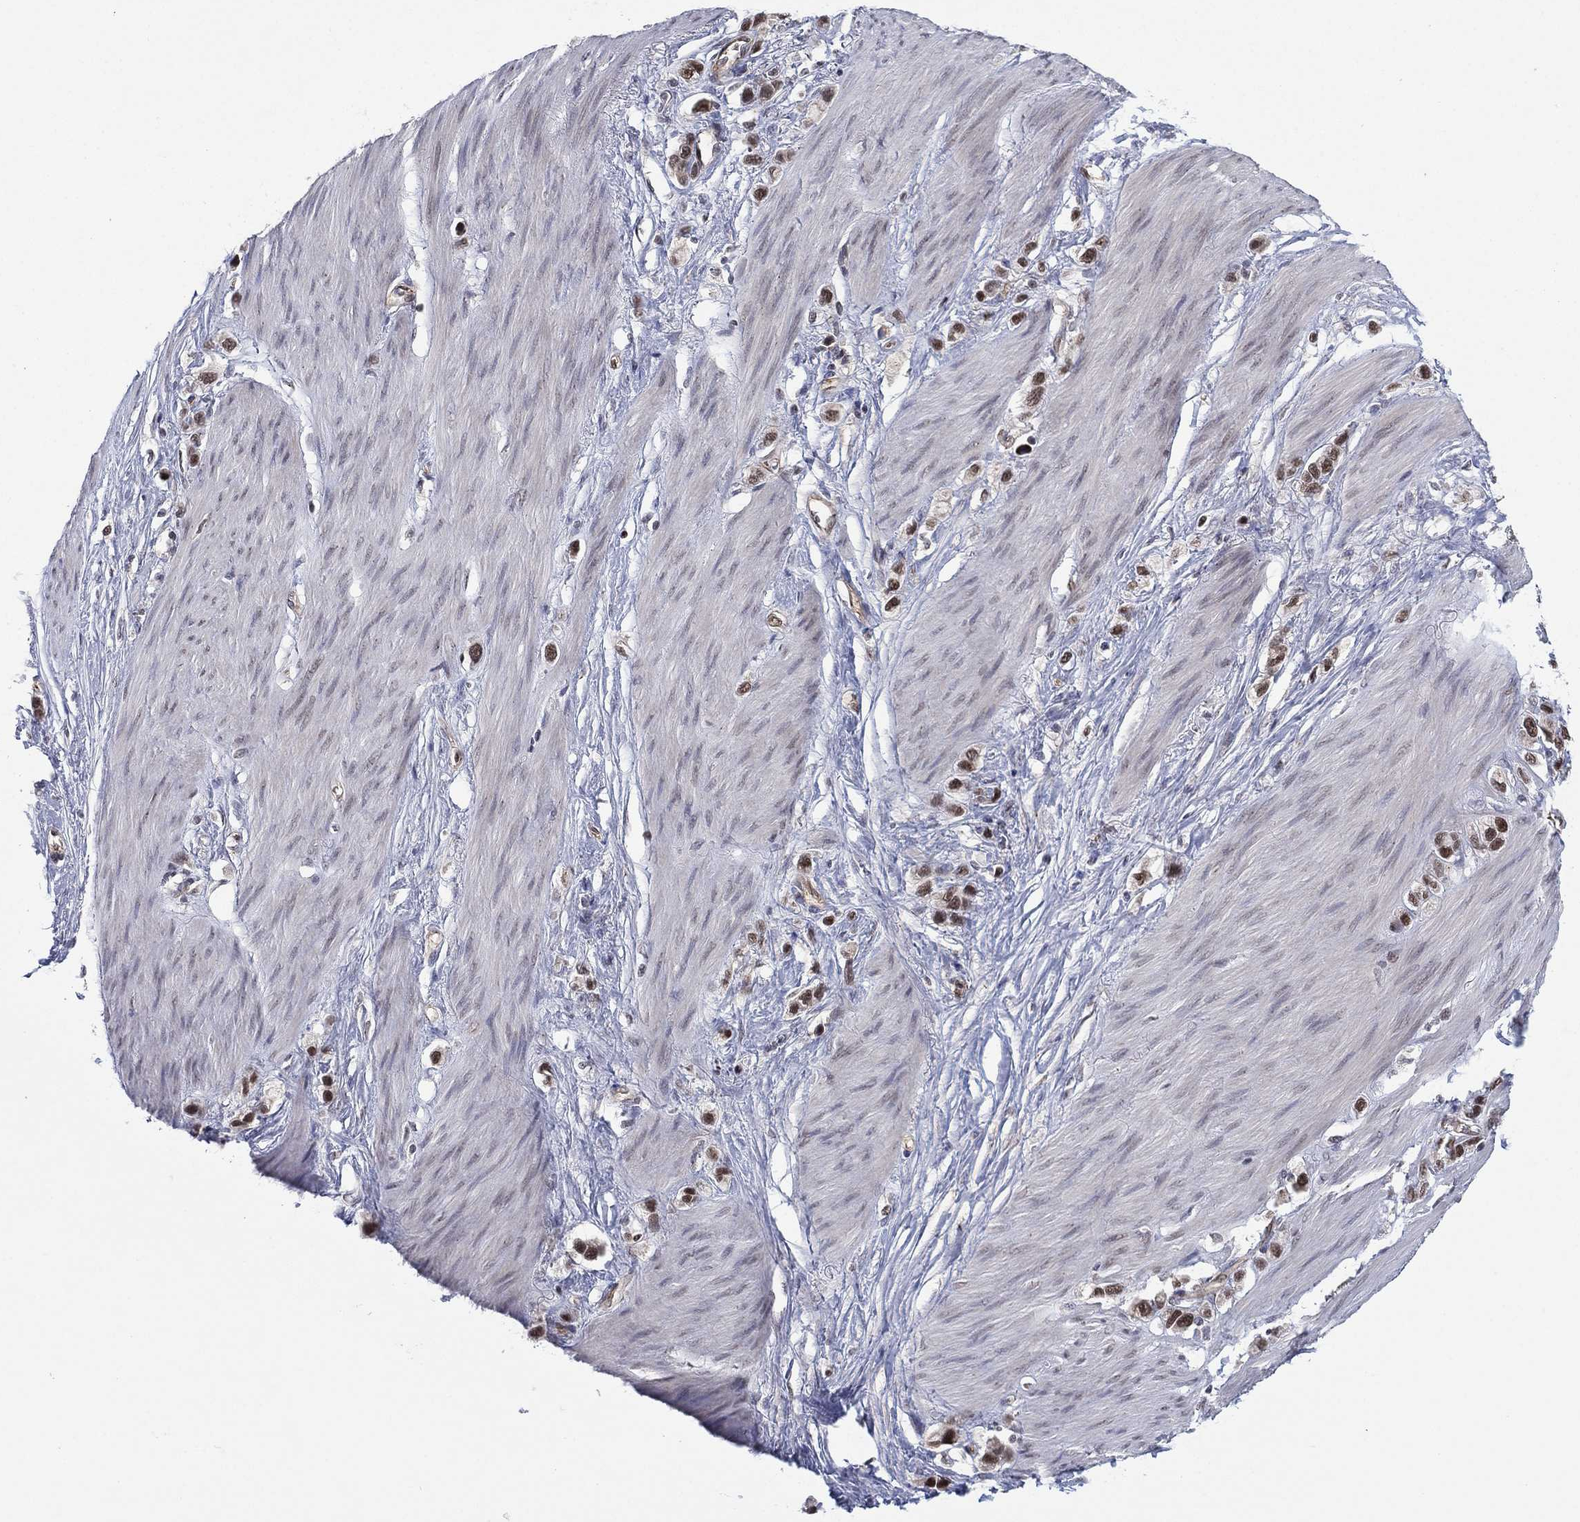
{"staining": {"intensity": "moderate", "quantity": "<25%", "location": "nuclear"}, "tissue": "stomach cancer", "cell_type": "Tumor cells", "image_type": "cancer", "snomed": [{"axis": "morphology", "description": "Normal tissue, NOS"}, {"axis": "morphology", "description": "Adenocarcinoma, NOS"}, {"axis": "morphology", "description": "Adenocarcinoma, High grade"}, {"axis": "topography", "description": "Stomach, upper"}, {"axis": "topography", "description": "Stomach"}], "caption": "Immunohistochemistry of stomach cancer (adenocarcinoma (high-grade)) shows low levels of moderate nuclear staining in approximately <25% of tumor cells.", "gene": "GSE1", "patient": {"sex": "female", "age": 65}}